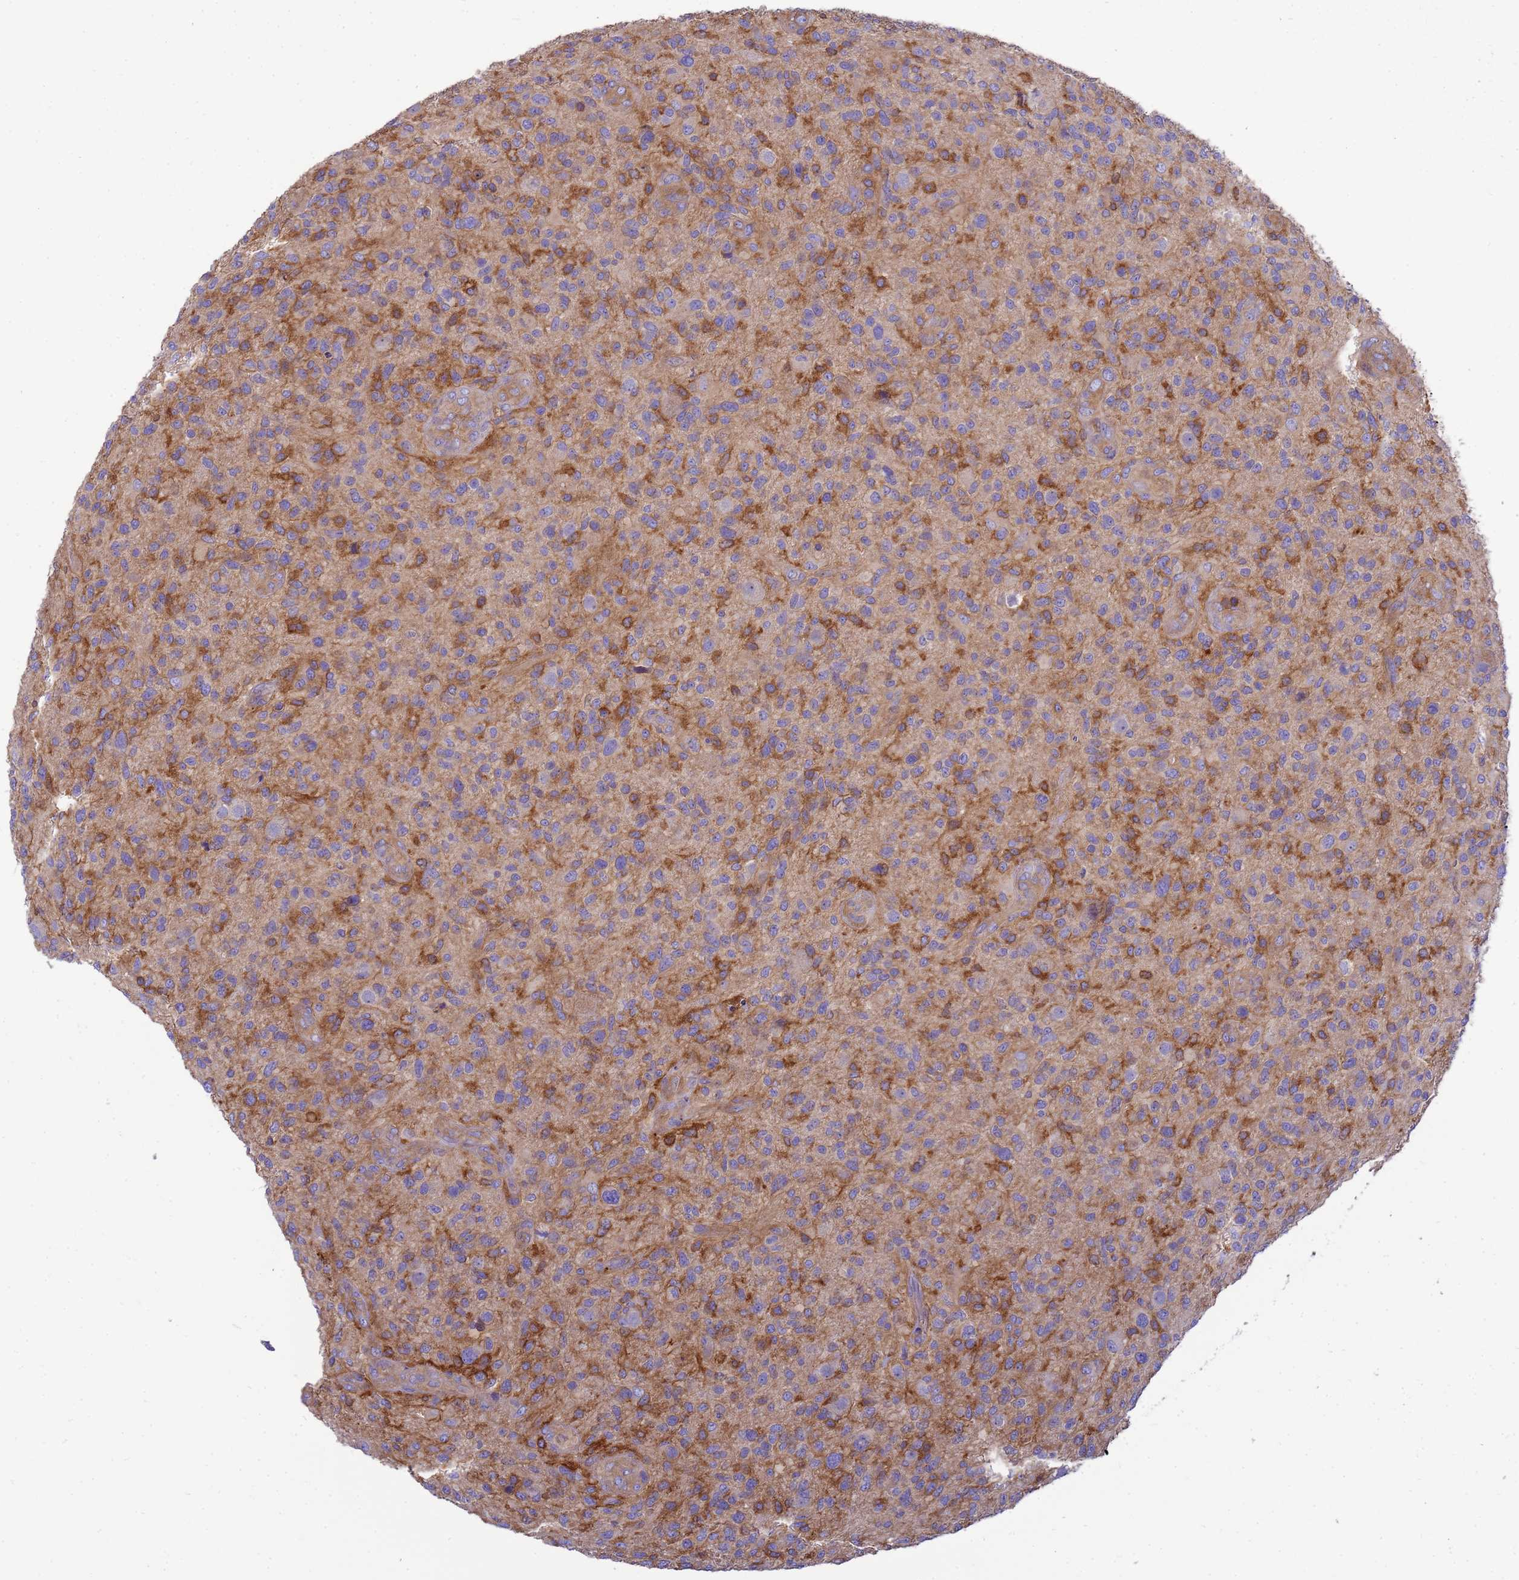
{"staining": {"intensity": "moderate", "quantity": "<25%", "location": "cytoplasmic/membranous"}, "tissue": "glioma", "cell_type": "Tumor cells", "image_type": "cancer", "snomed": [{"axis": "morphology", "description": "Glioma, malignant, High grade"}, {"axis": "topography", "description": "Brain"}], "caption": "A brown stain labels moderate cytoplasmic/membranous expression of a protein in human glioma tumor cells. (DAB = brown stain, brightfield microscopy at high magnification).", "gene": "ZNF235", "patient": {"sex": "male", "age": 47}}